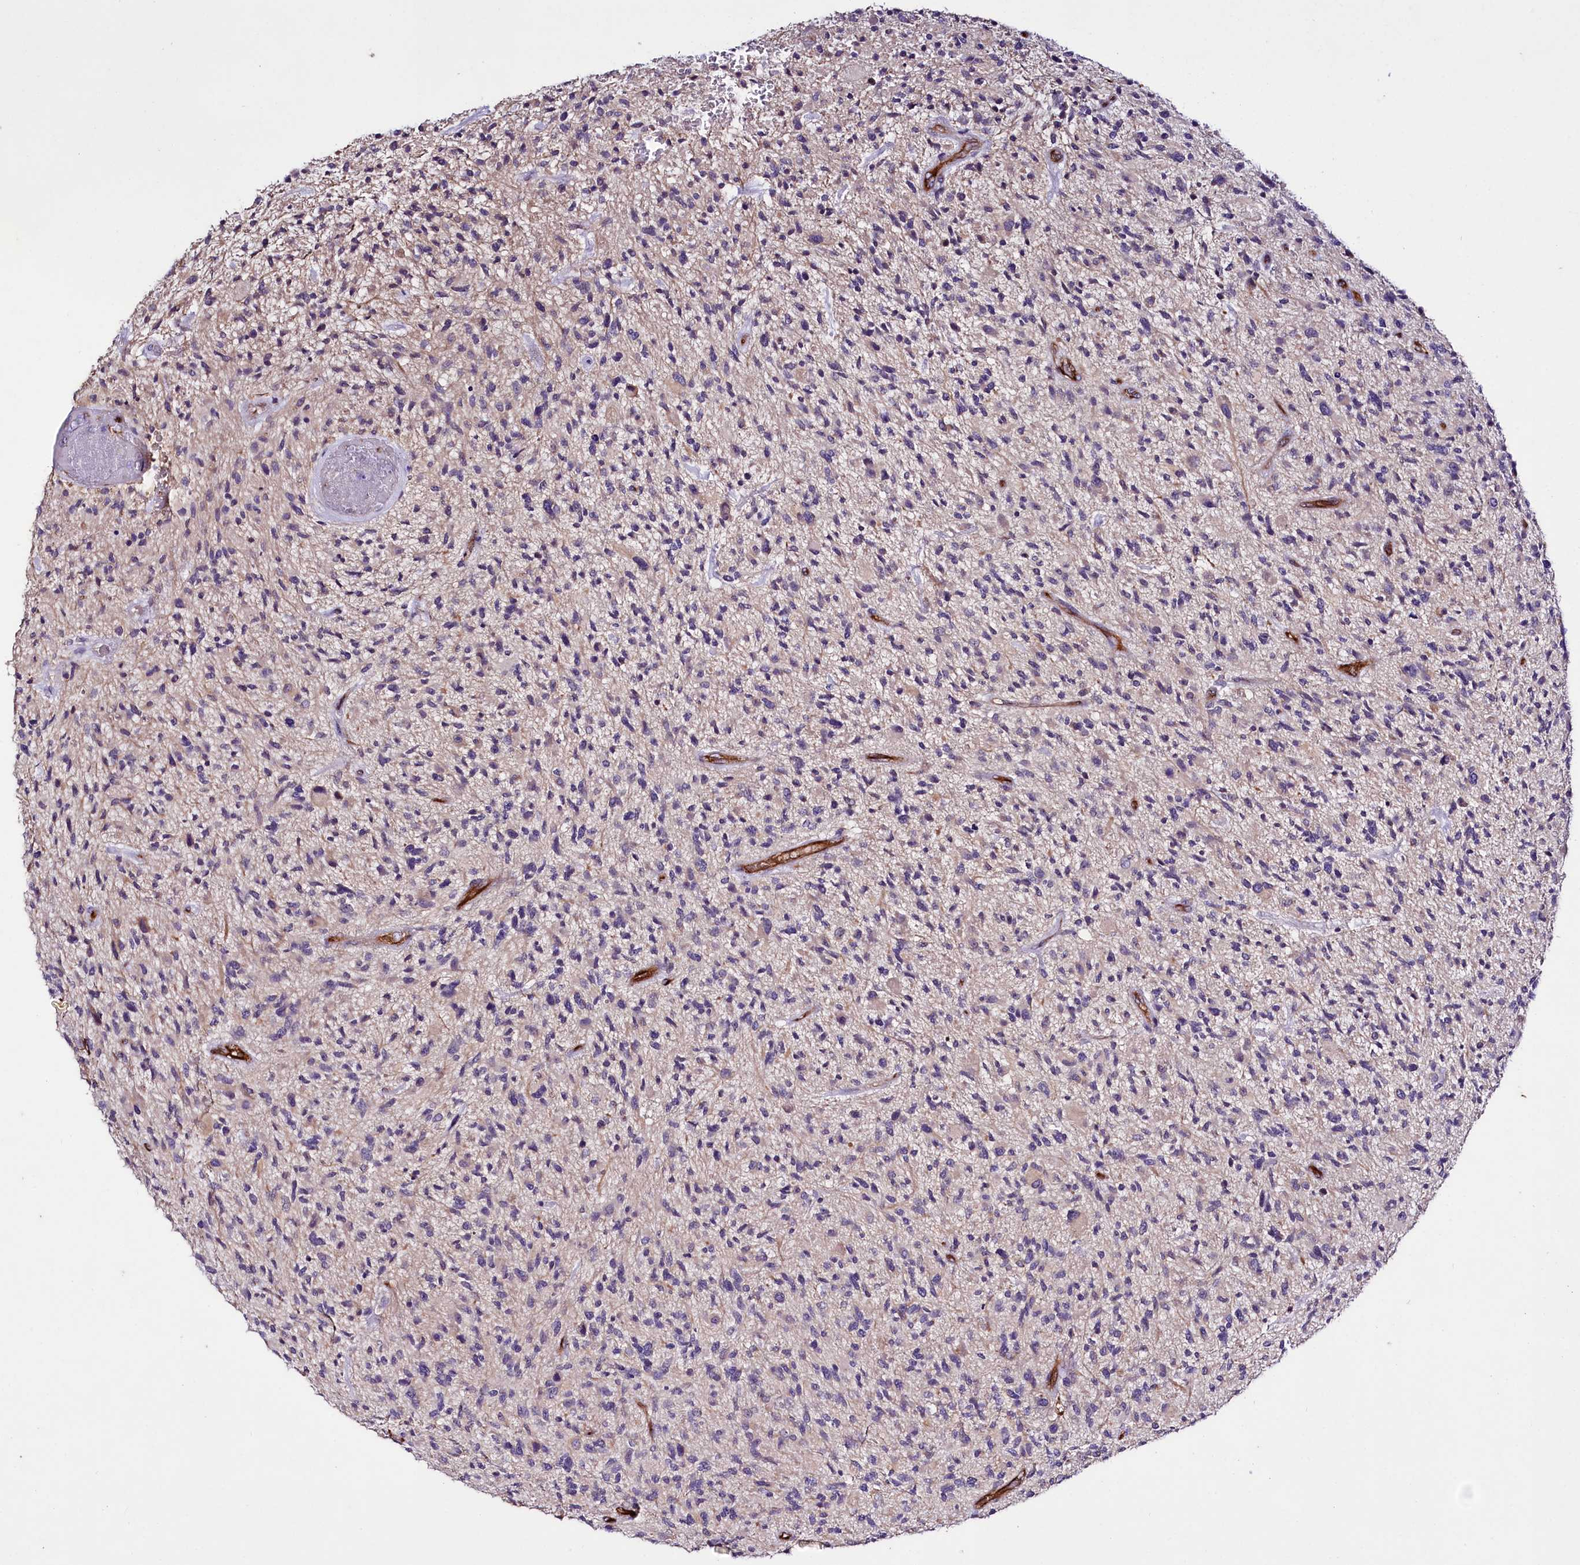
{"staining": {"intensity": "negative", "quantity": "none", "location": "none"}, "tissue": "glioma", "cell_type": "Tumor cells", "image_type": "cancer", "snomed": [{"axis": "morphology", "description": "Glioma, malignant, High grade"}, {"axis": "topography", "description": "Brain"}], "caption": "Immunohistochemistry image of glioma stained for a protein (brown), which shows no expression in tumor cells. (Immunohistochemistry (ihc), brightfield microscopy, high magnification).", "gene": "SLC7A1", "patient": {"sex": "male", "age": 47}}